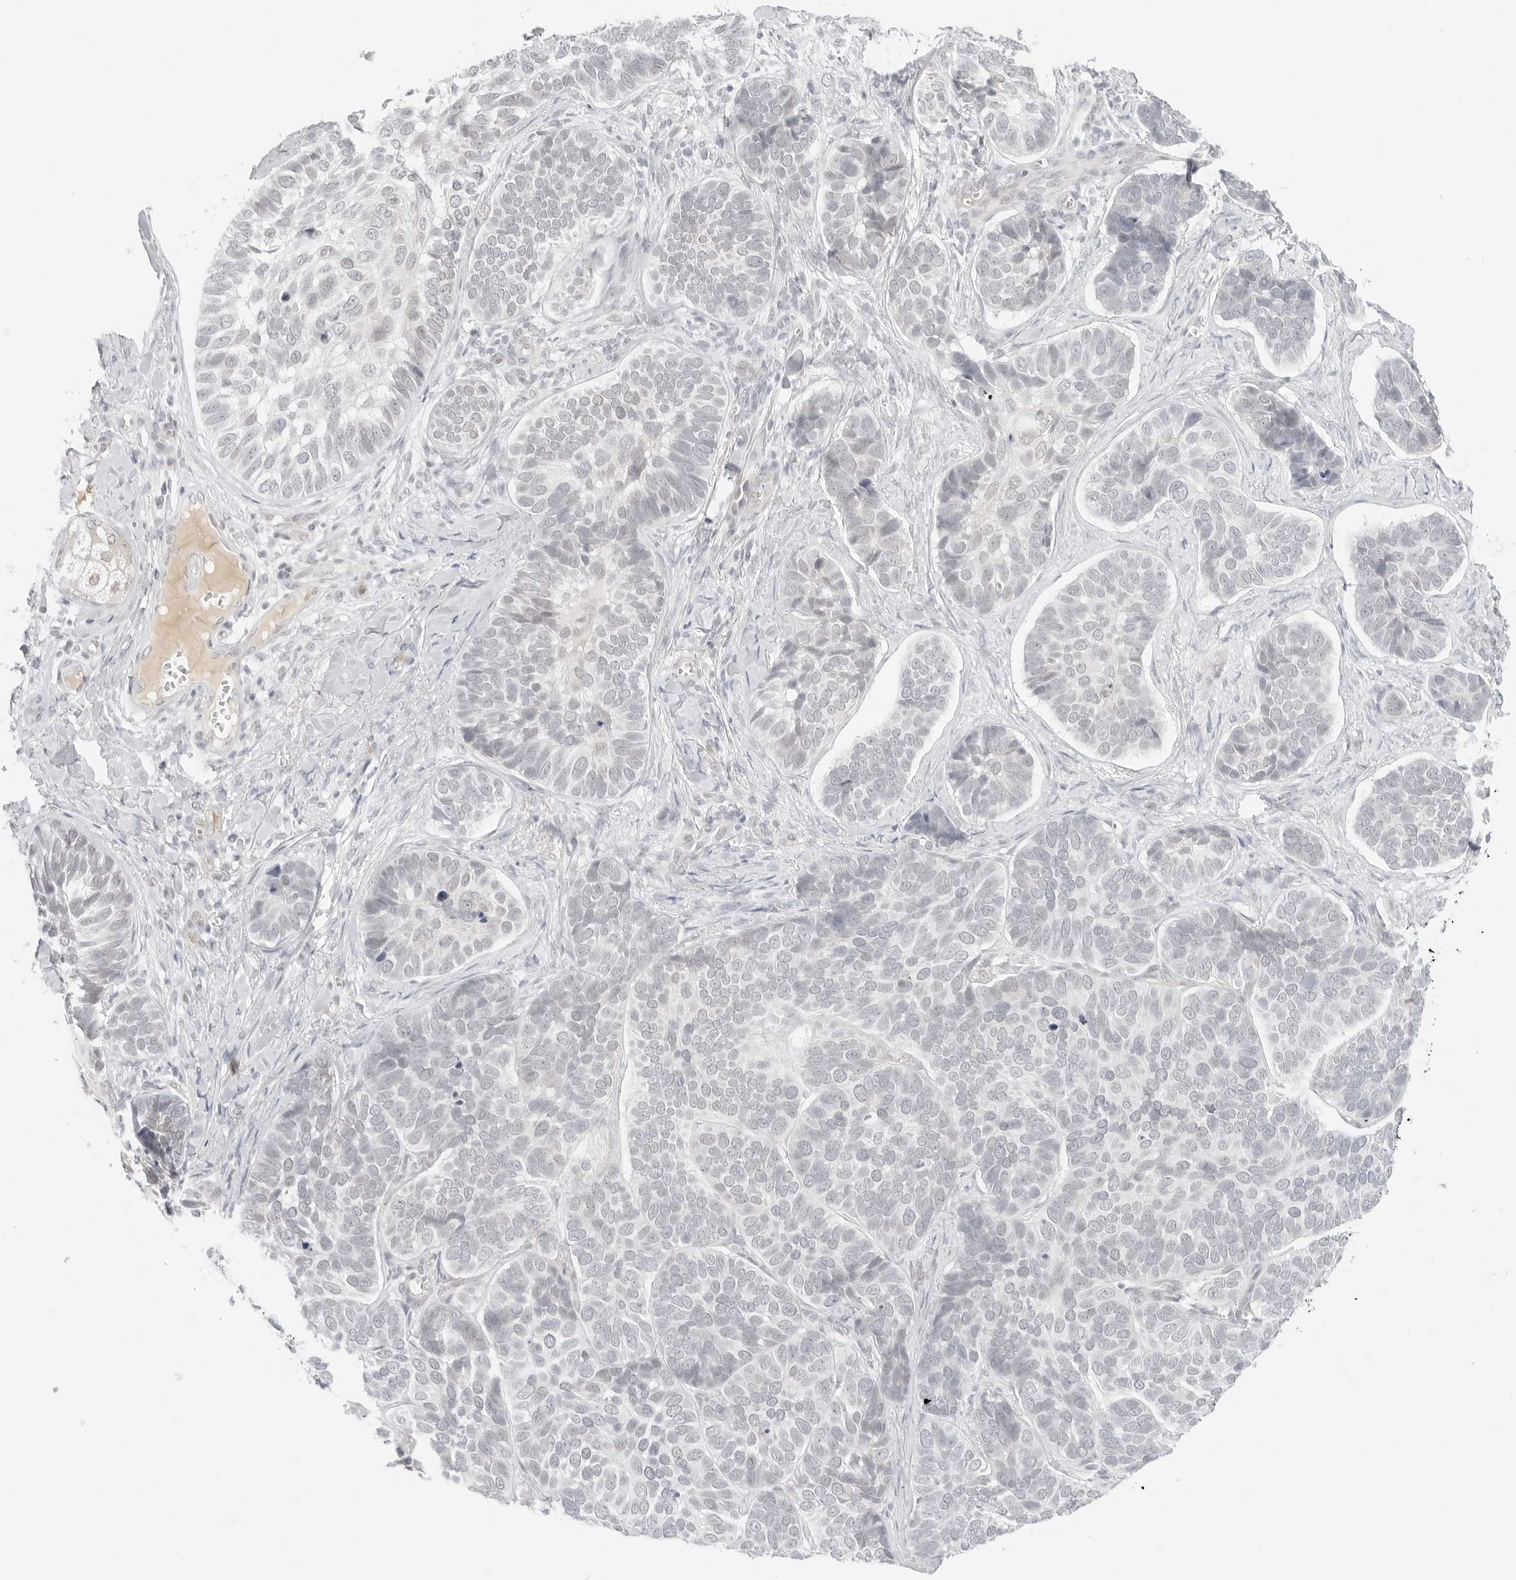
{"staining": {"intensity": "negative", "quantity": "none", "location": "none"}, "tissue": "skin cancer", "cell_type": "Tumor cells", "image_type": "cancer", "snomed": [{"axis": "morphology", "description": "Basal cell carcinoma"}, {"axis": "topography", "description": "Skin"}], "caption": "IHC of skin basal cell carcinoma demonstrates no expression in tumor cells. Brightfield microscopy of immunohistochemistry (IHC) stained with DAB (brown) and hematoxylin (blue), captured at high magnification.", "gene": "MED18", "patient": {"sex": "male", "age": 62}}